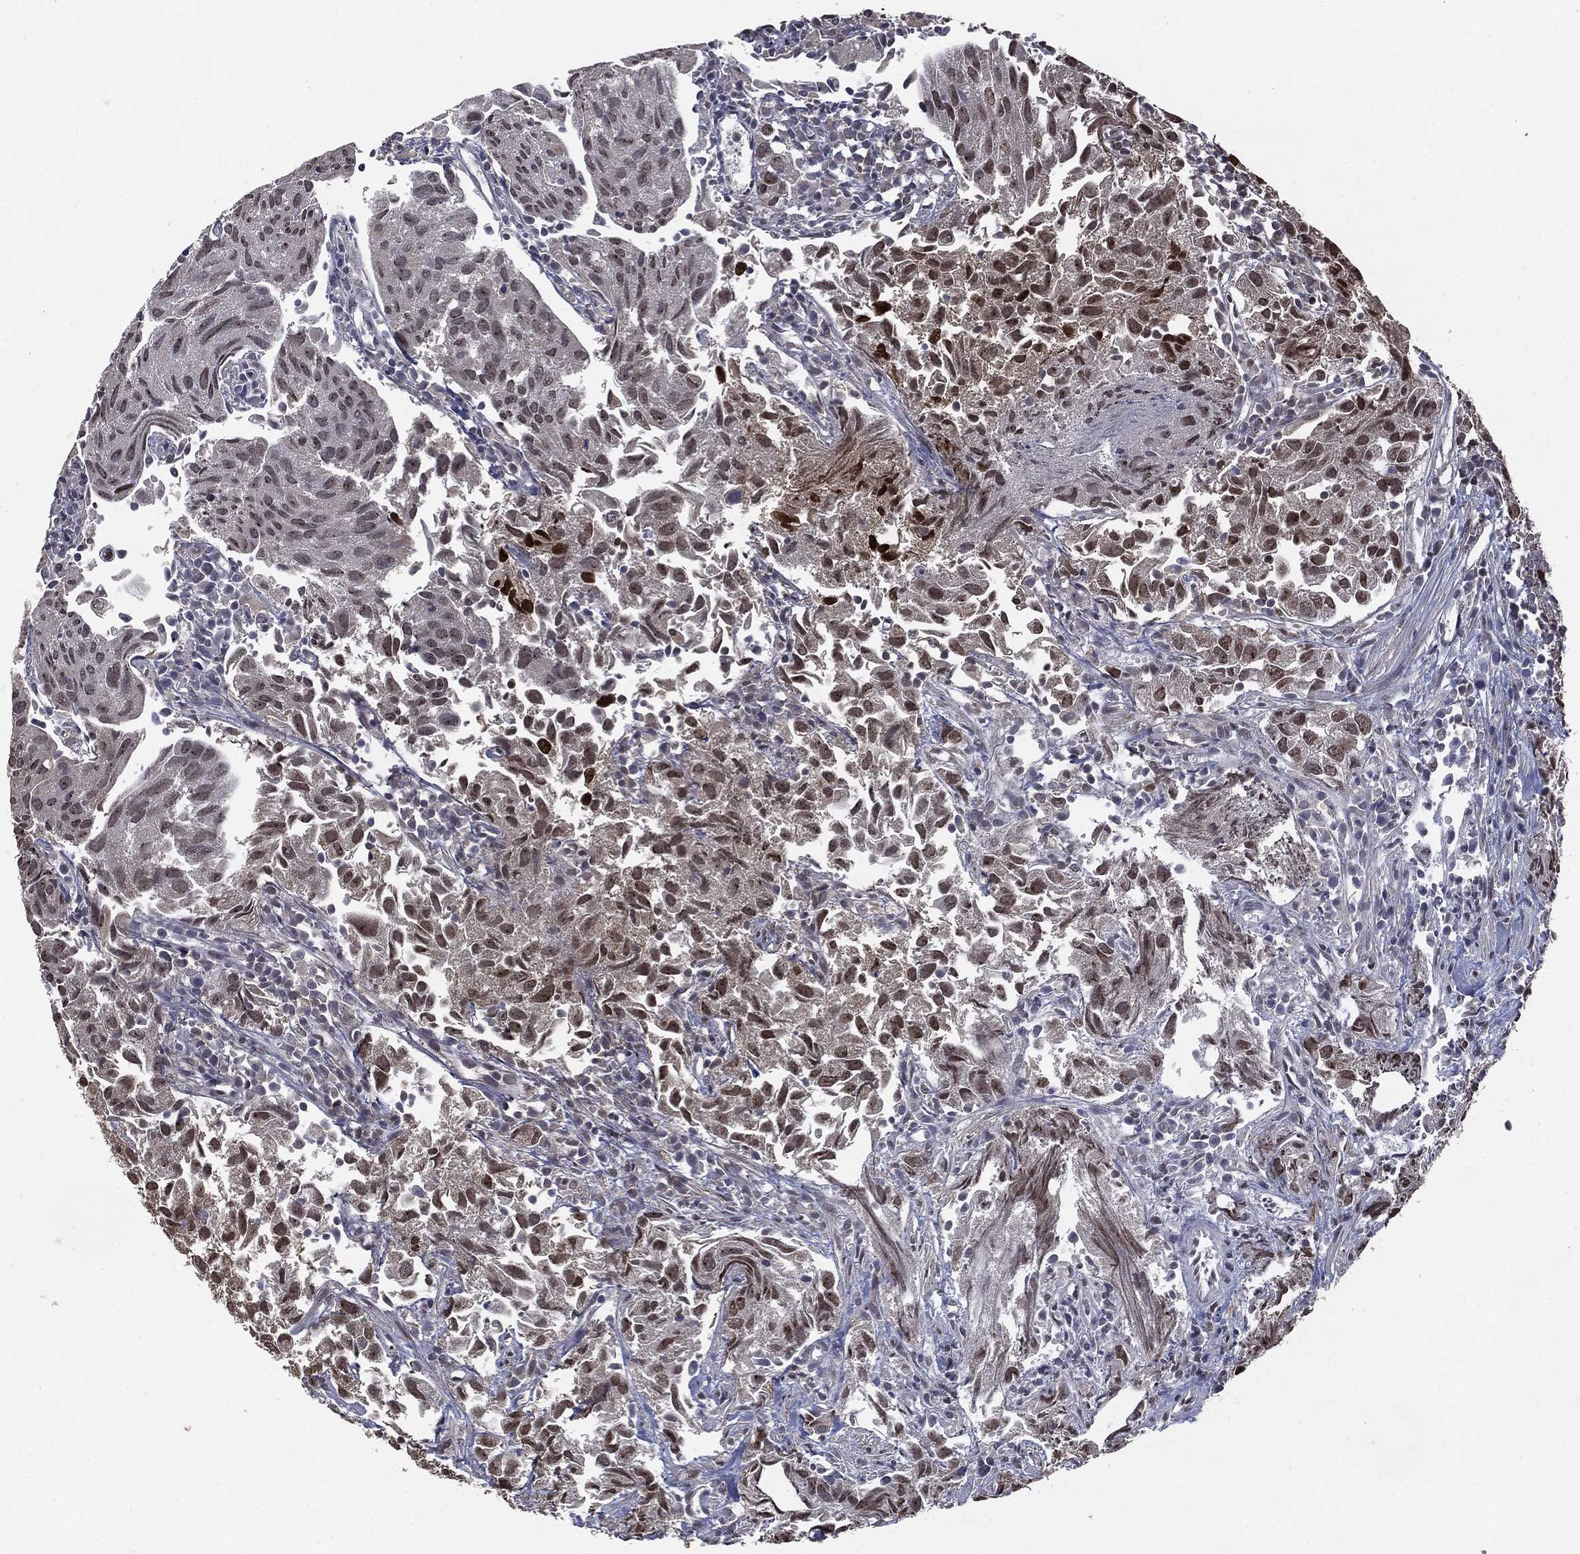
{"staining": {"intensity": "strong", "quantity": "25%-75%", "location": "nuclear"}, "tissue": "urothelial cancer", "cell_type": "Tumor cells", "image_type": "cancer", "snomed": [{"axis": "morphology", "description": "Urothelial carcinoma, High grade"}, {"axis": "topography", "description": "Urinary bladder"}], "caption": "DAB (3,3'-diaminobenzidine) immunohistochemical staining of human urothelial carcinoma (high-grade) demonstrates strong nuclear protein staining in about 25%-75% of tumor cells.", "gene": "DVL2", "patient": {"sex": "female", "age": 75}}